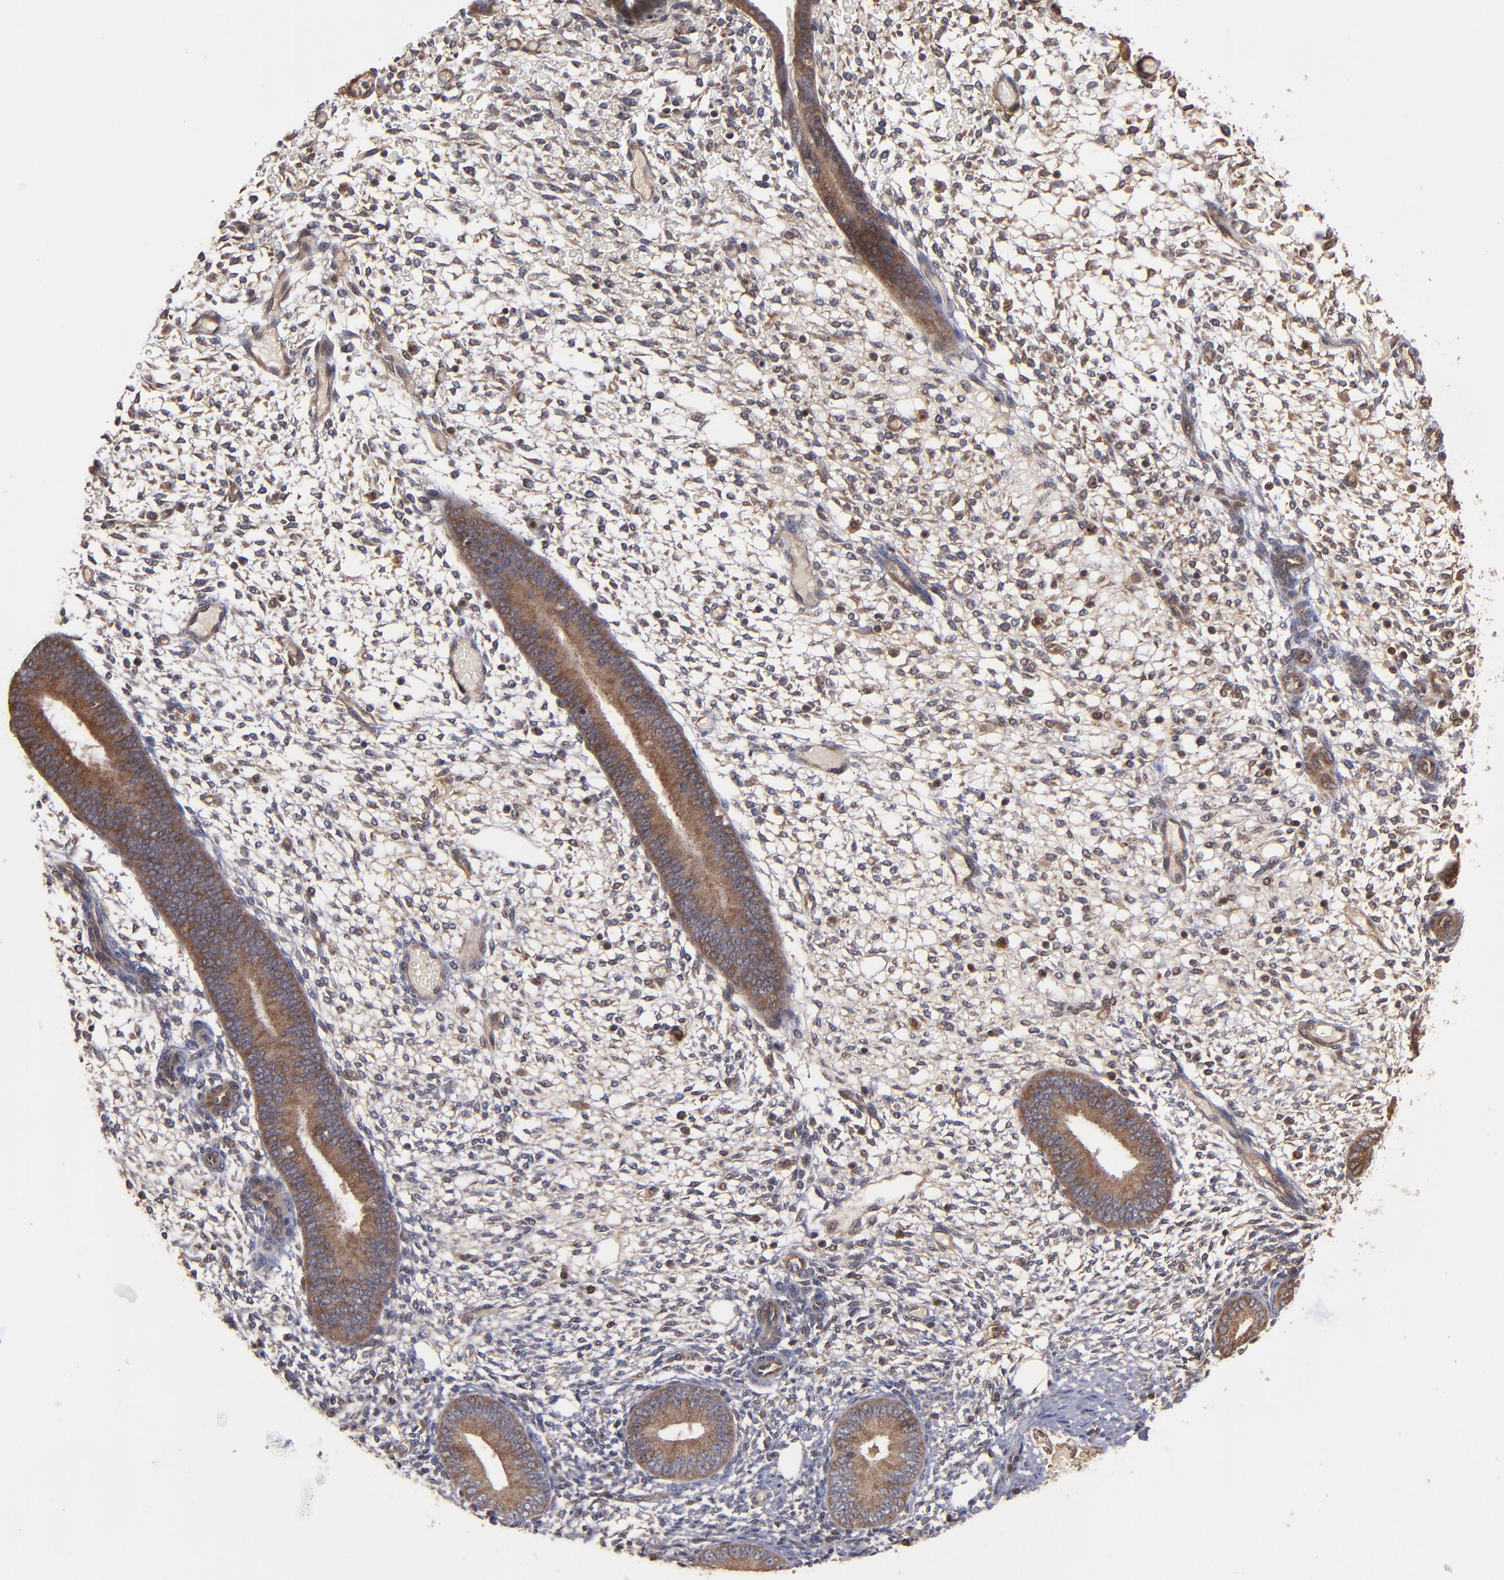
{"staining": {"intensity": "moderate", "quantity": "<25%", "location": "cytoplasmic/membranous"}, "tissue": "endometrium", "cell_type": "Cells in endometrial stroma", "image_type": "normal", "snomed": [{"axis": "morphology", "description": "Normal tissue, NOS"}, {"axis": "topography", "description": "Endometrium"}], "caption": "This is a micrograph of IHC staining of normal endometrium, which shows moderate staining in the cytoplasmic/membranous of cells in endometrial stroma.", "gene": "BDKRB1", "patient": {"sex": "female", "age": 42}}